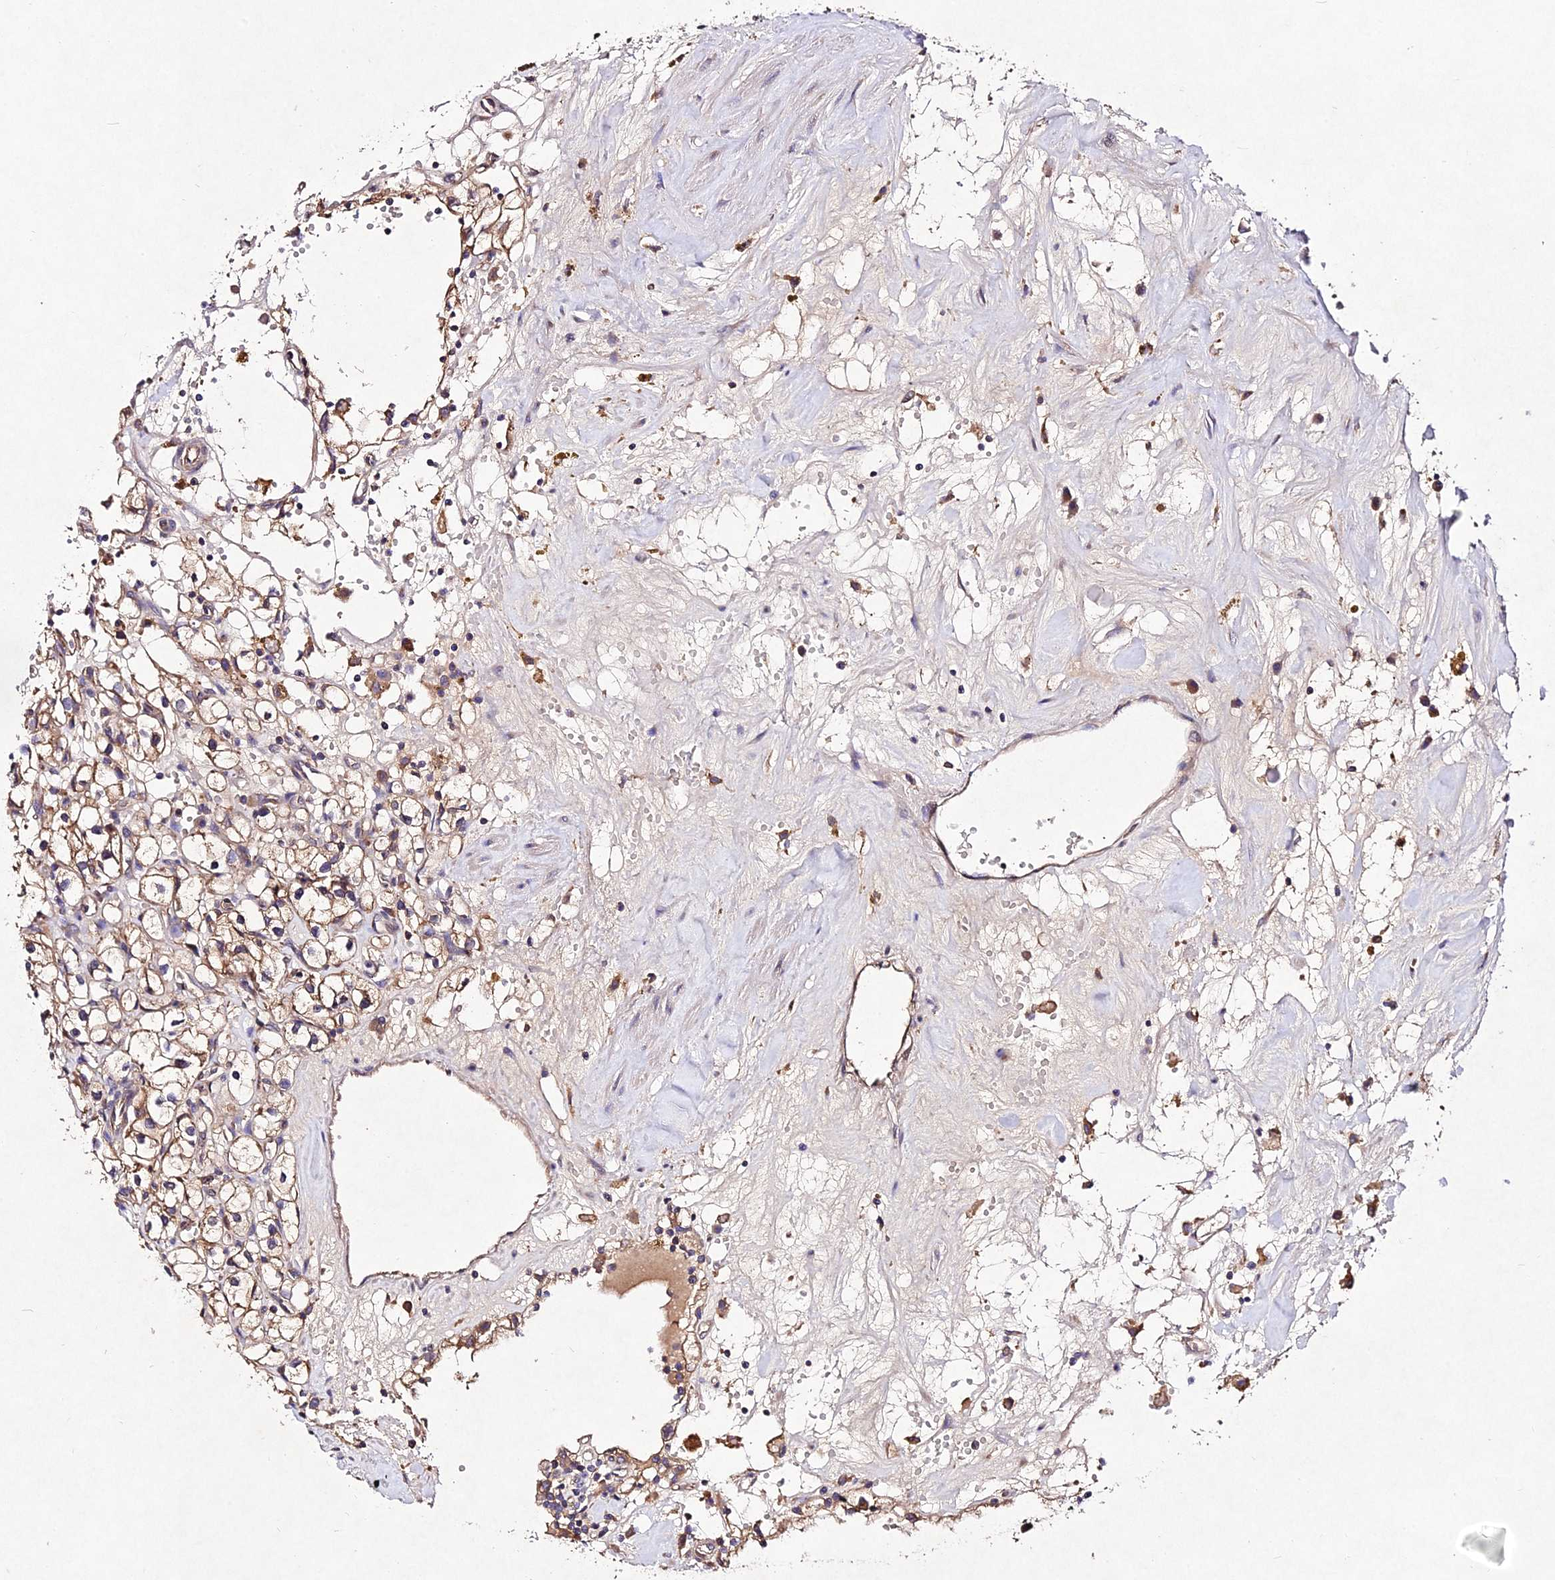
{"staining": {"intensity": "moderate", "quantity": "<25%", "location": "cytoplasmic/membranous"}, "tissue": "renal cancer", "cell_type": "Tumor cells", "image_type": "cancer", "snomed": [{"axis": "morphology", "description": "Adenocarcinoma, NOS"}, {"axis": "topography", "description": "Kidney"}], "caption": "Immunohistochemistry (DAB (3,3'-diaminobenzidine)) staining of renal adenocarcinoma reveals moderate cytoplasmic/membranous protein expression in approximately <25% of tumor cells.", "gene": "AP3M2", "patient": {"sex": "male", "age": 56}}